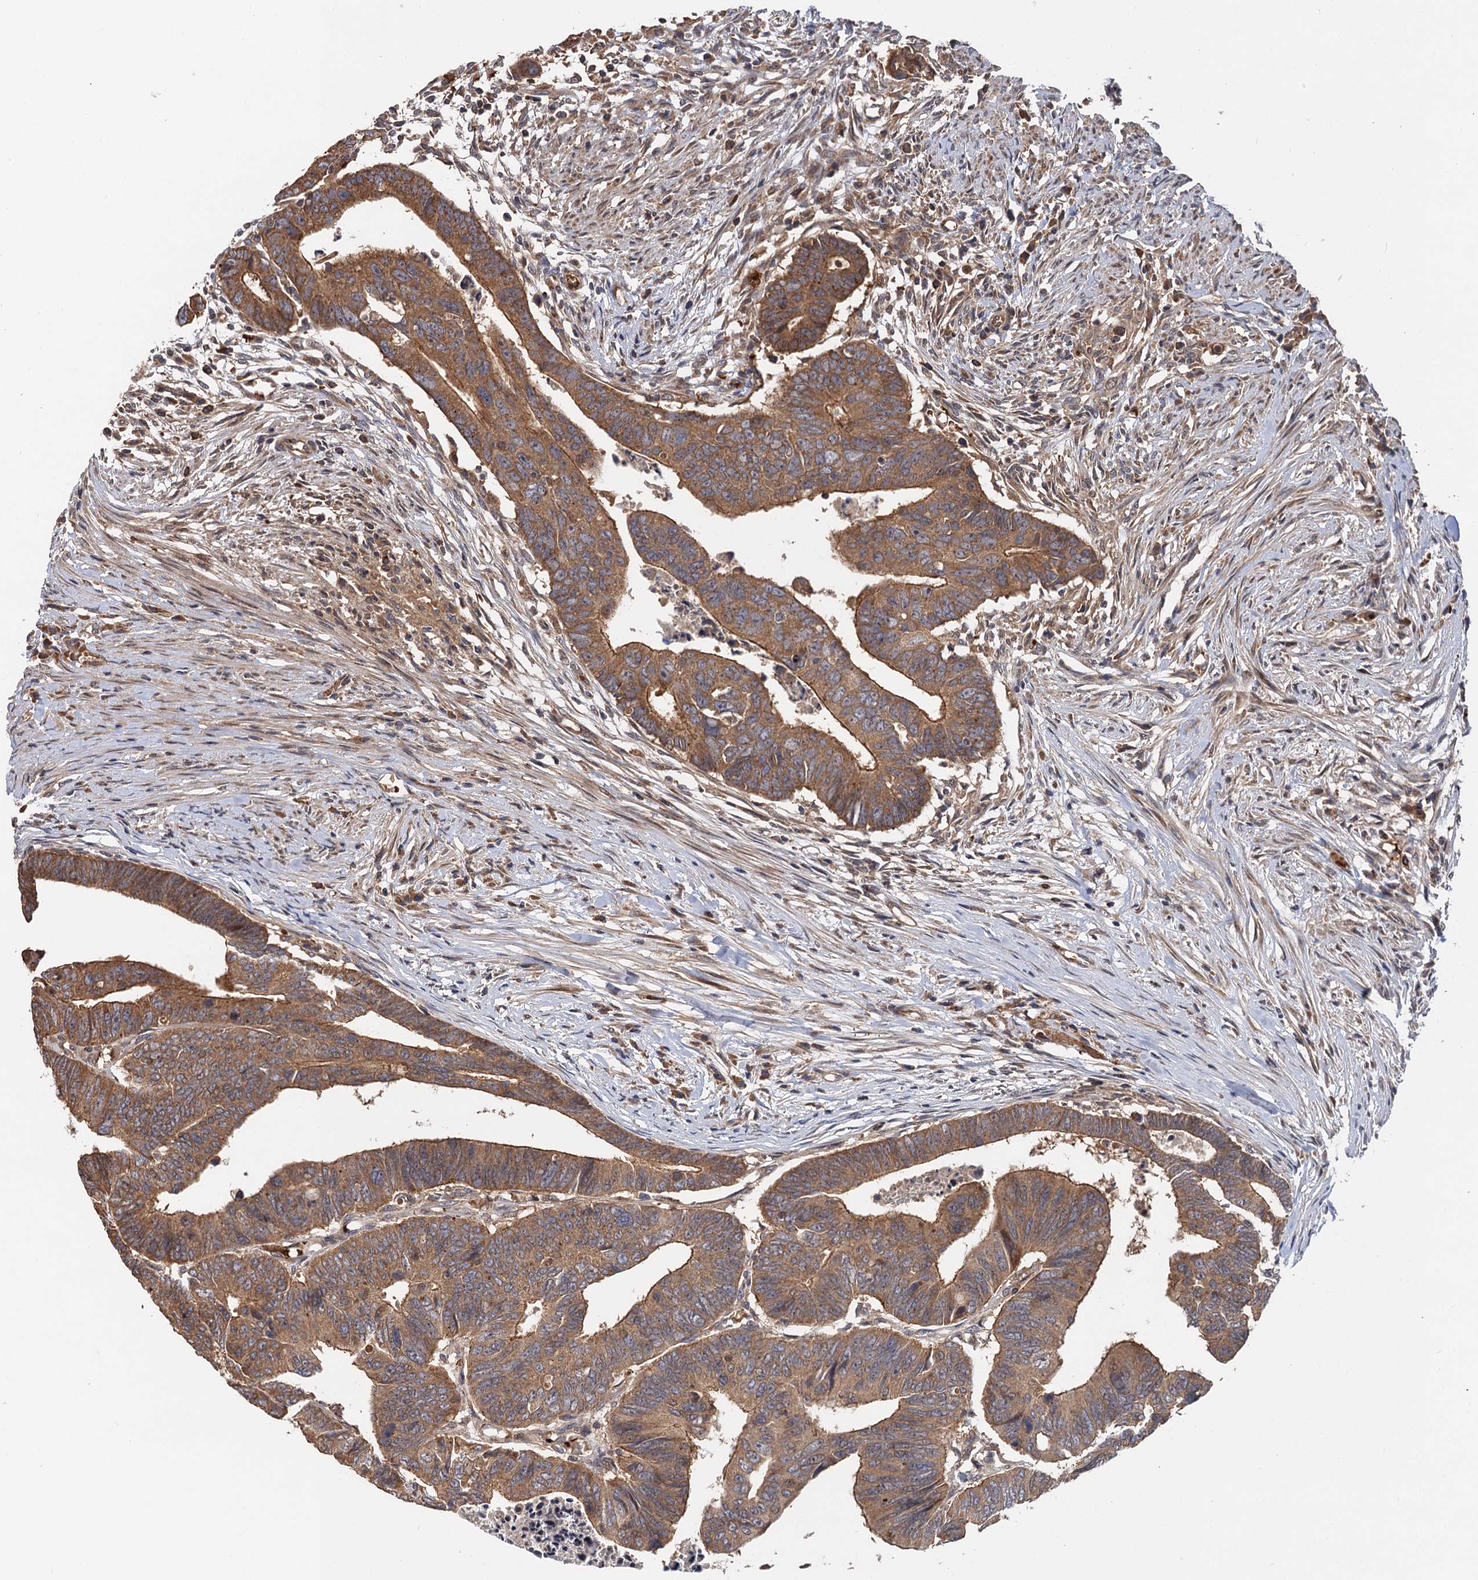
{"staining": {"intensity": "moderate", "quantity": ">75%", "location": "cytoplasmic/membranous"}, "tissue": "colorectal cancer", "cell_type": "Tumor cells", "image_type": "cancer", "snomed": [{"axis": "morphology", "description": "Adenocarcinoma, NOS"}, {"axis": "topography", "description": "Rectum"}], "caption": "This is a histology image of IHC staining of adenocarcinoma (colorectal), which shows moderate expression in the cytoplasmic/membranous of tumor cells.", "gene": "SNX32", "patient": {"sex": "female", "age": 65}}